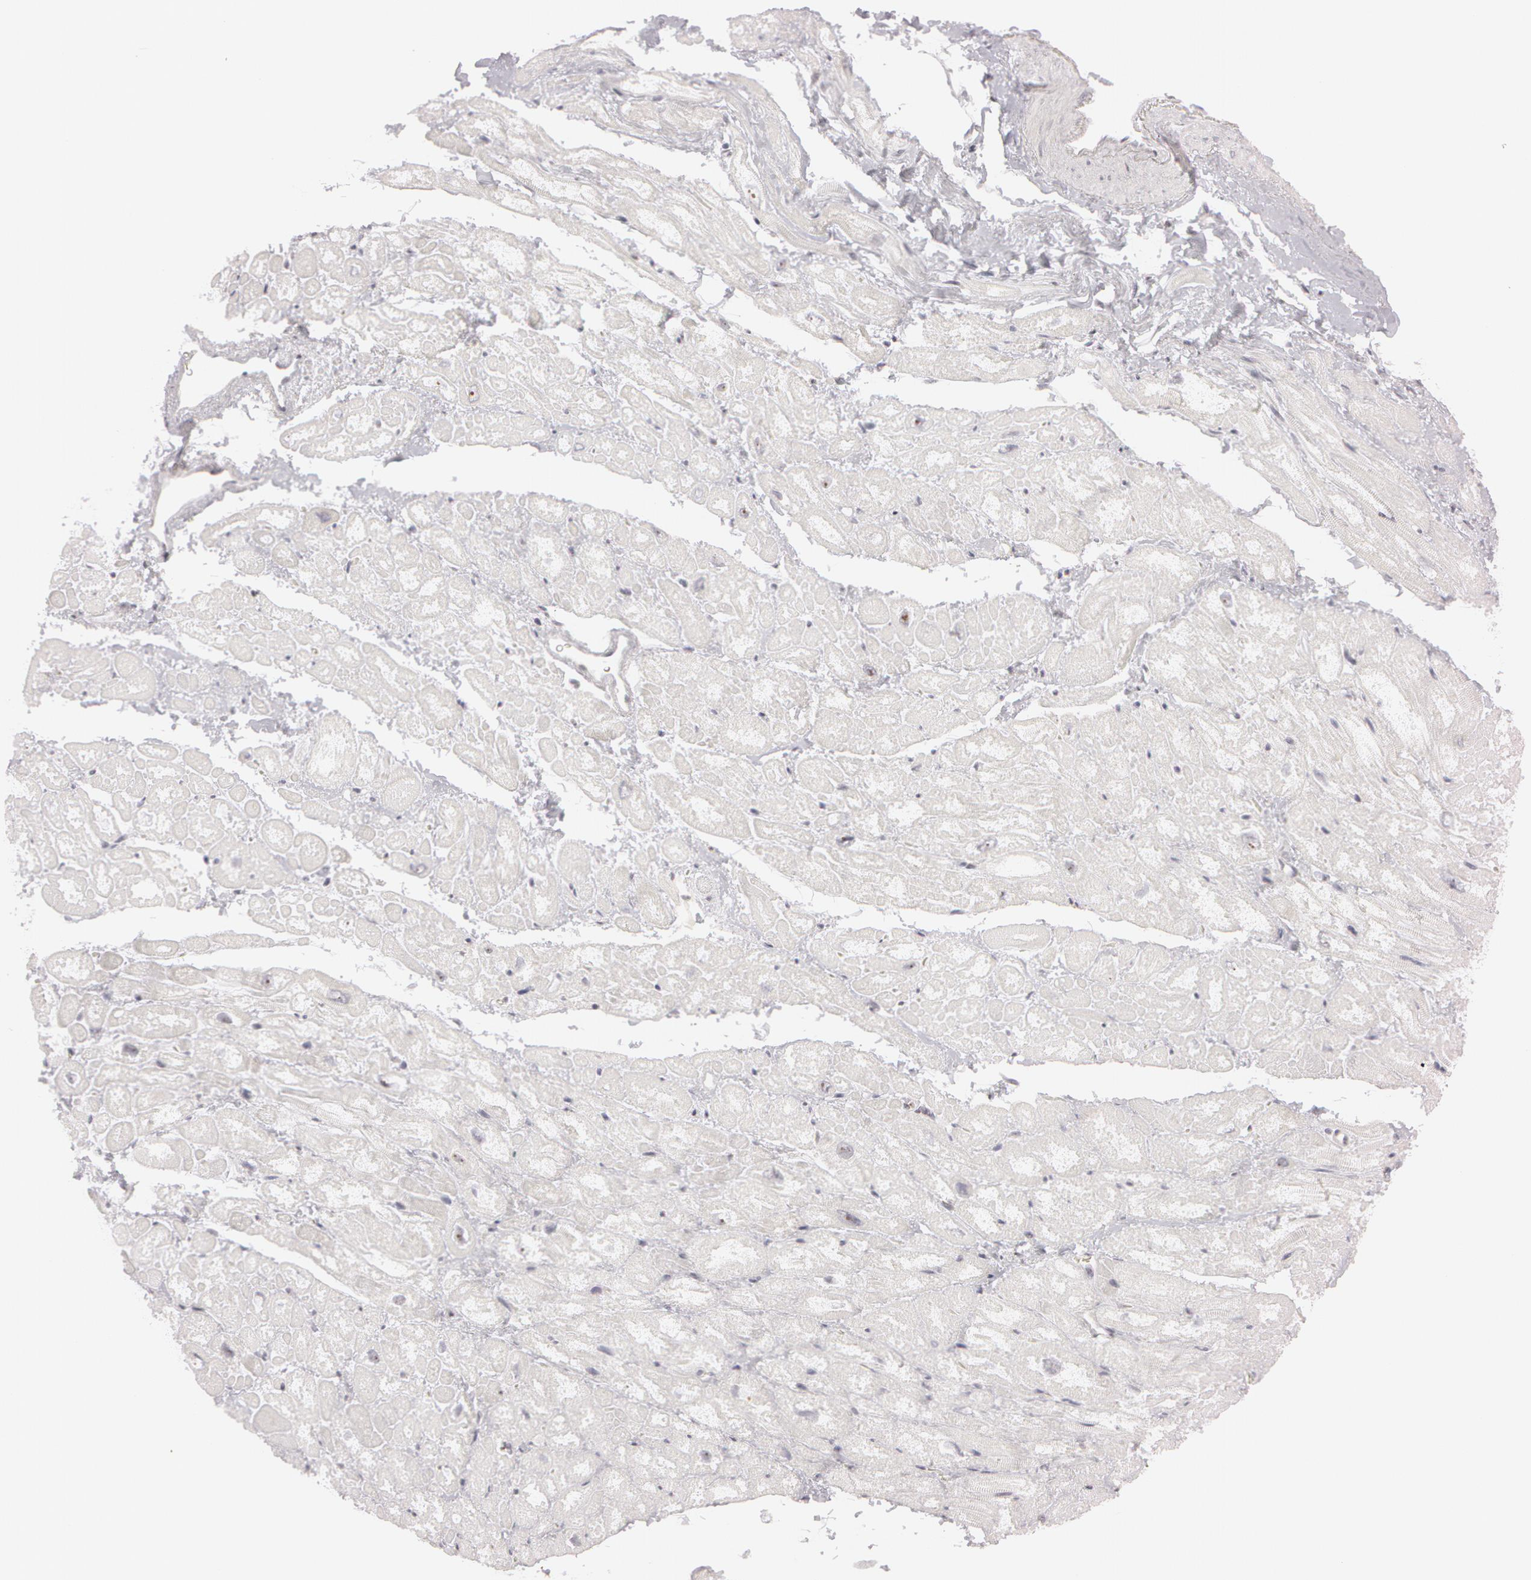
{"staining": {"intensity": "moderate", "quantity": "<25%", "location": "nuclear"}, "tissue": "heart muscle", "cell_type": "Cardiomyocytes", "image_type": "normal", "snomed": [{"axis": "morphology", "description": "Normal tissue, NOS"}, {"axis": "topography", "description": "Heart"}], "caption": "Immunohistochemistry photomicrograph of unremarkable heart muscle: human heart muscle stained using immunohistochemistry demonstrates low levels of moderate protein expression localized specifically in the nuclear of cardiomyocytes, appearing as a nuclear brown color.", "gene": "FBL", "patient": {"sex": "male", "age": 49}}